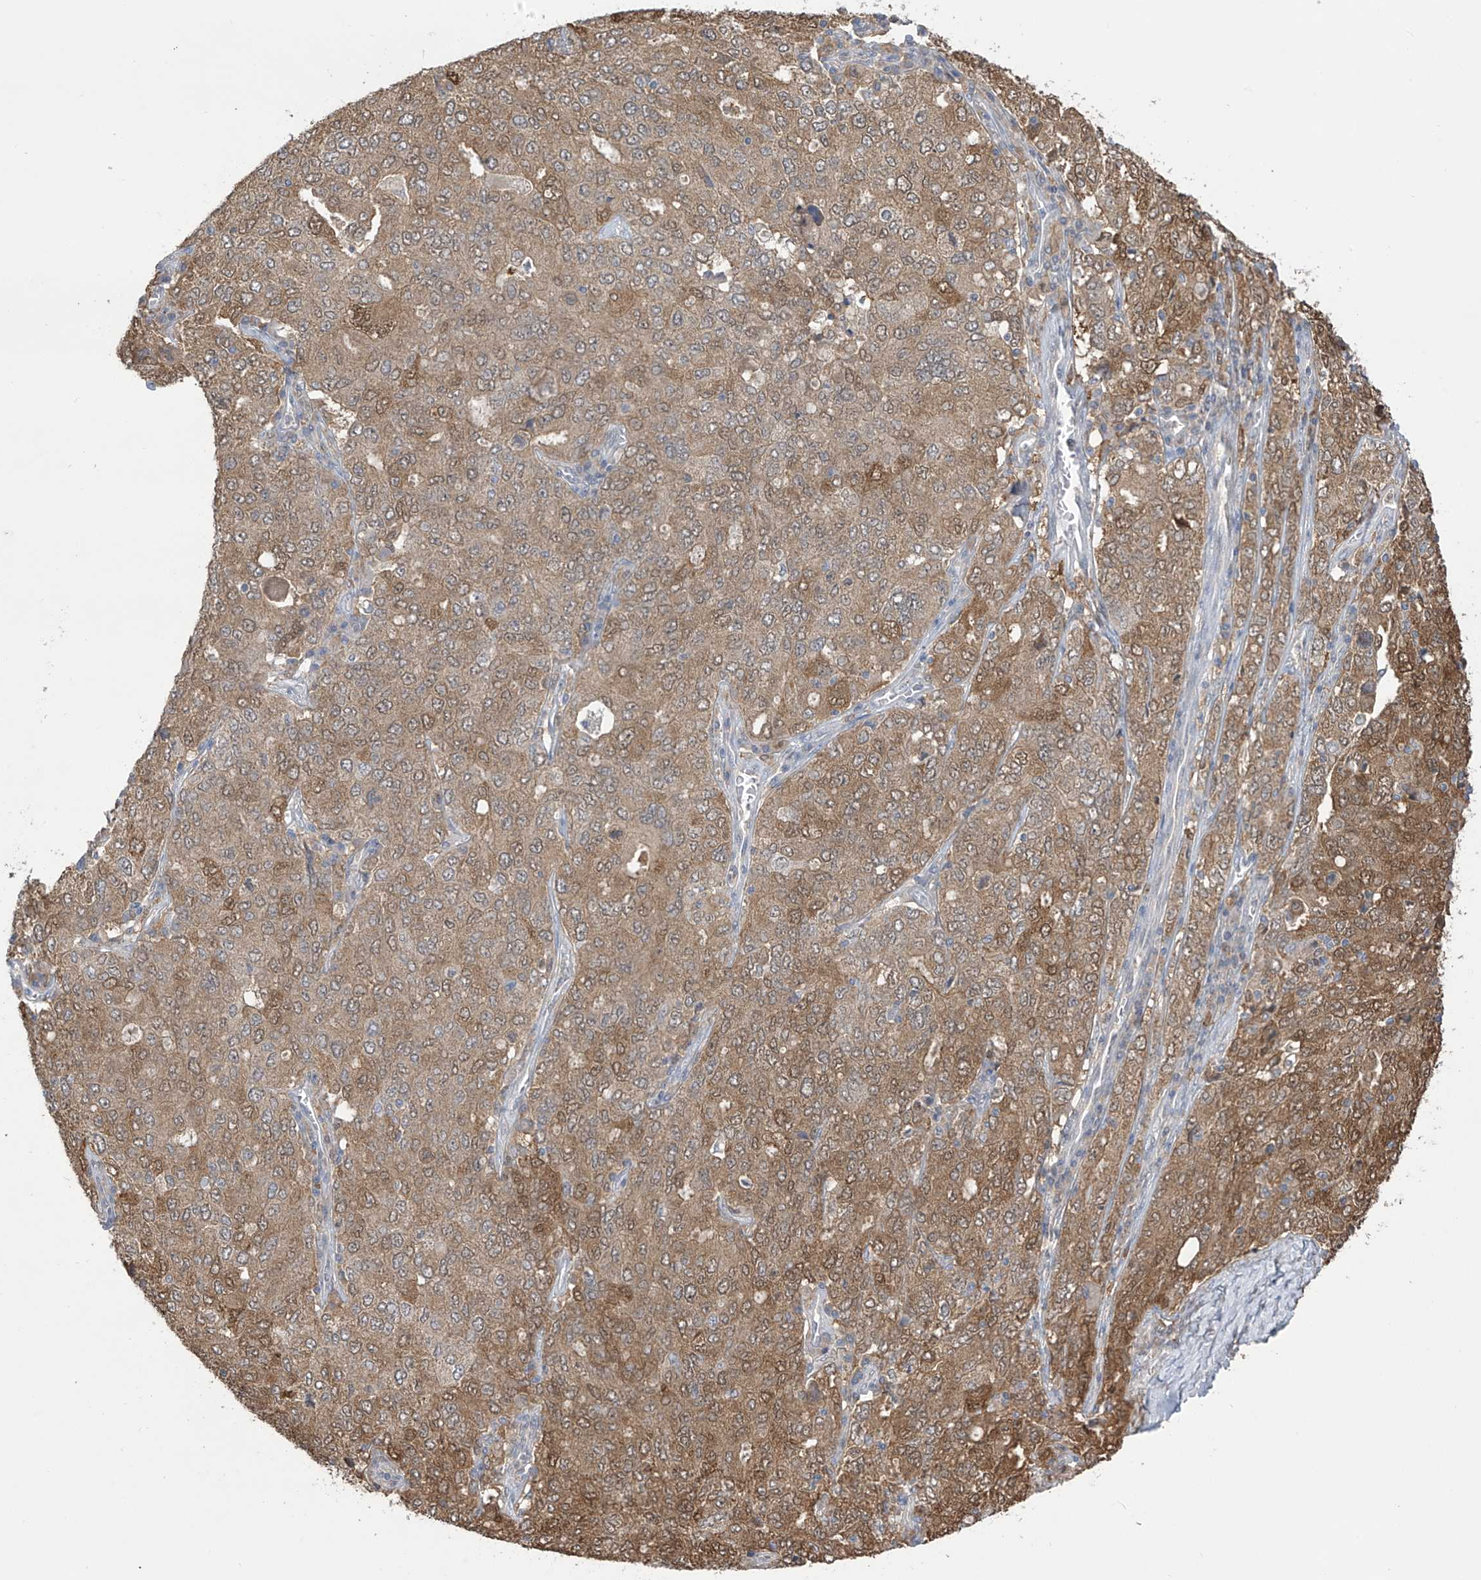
{"staining": {"intensity": "moderate", "quantity": ">75%", "location": "cytoplasmic/membranous,nuclear"}, "tissue": "ovarian cancer", "cell_type": "Tumor cells", "image_type": "cancer", "snomed": [{"axis": "morphology", "description": "Carcinoma, endometroid"}, {"axis": "topography", "description": "Ovary"}], "caption": "Immunohistochemical staining of ovarian cancer reveals medium levels of moderate cytoplasmic/membranous and nuclear positivity in about >75% of tumor cells.", "gene": "IDH1", "patient": {"sex": "female", "age": 62}}